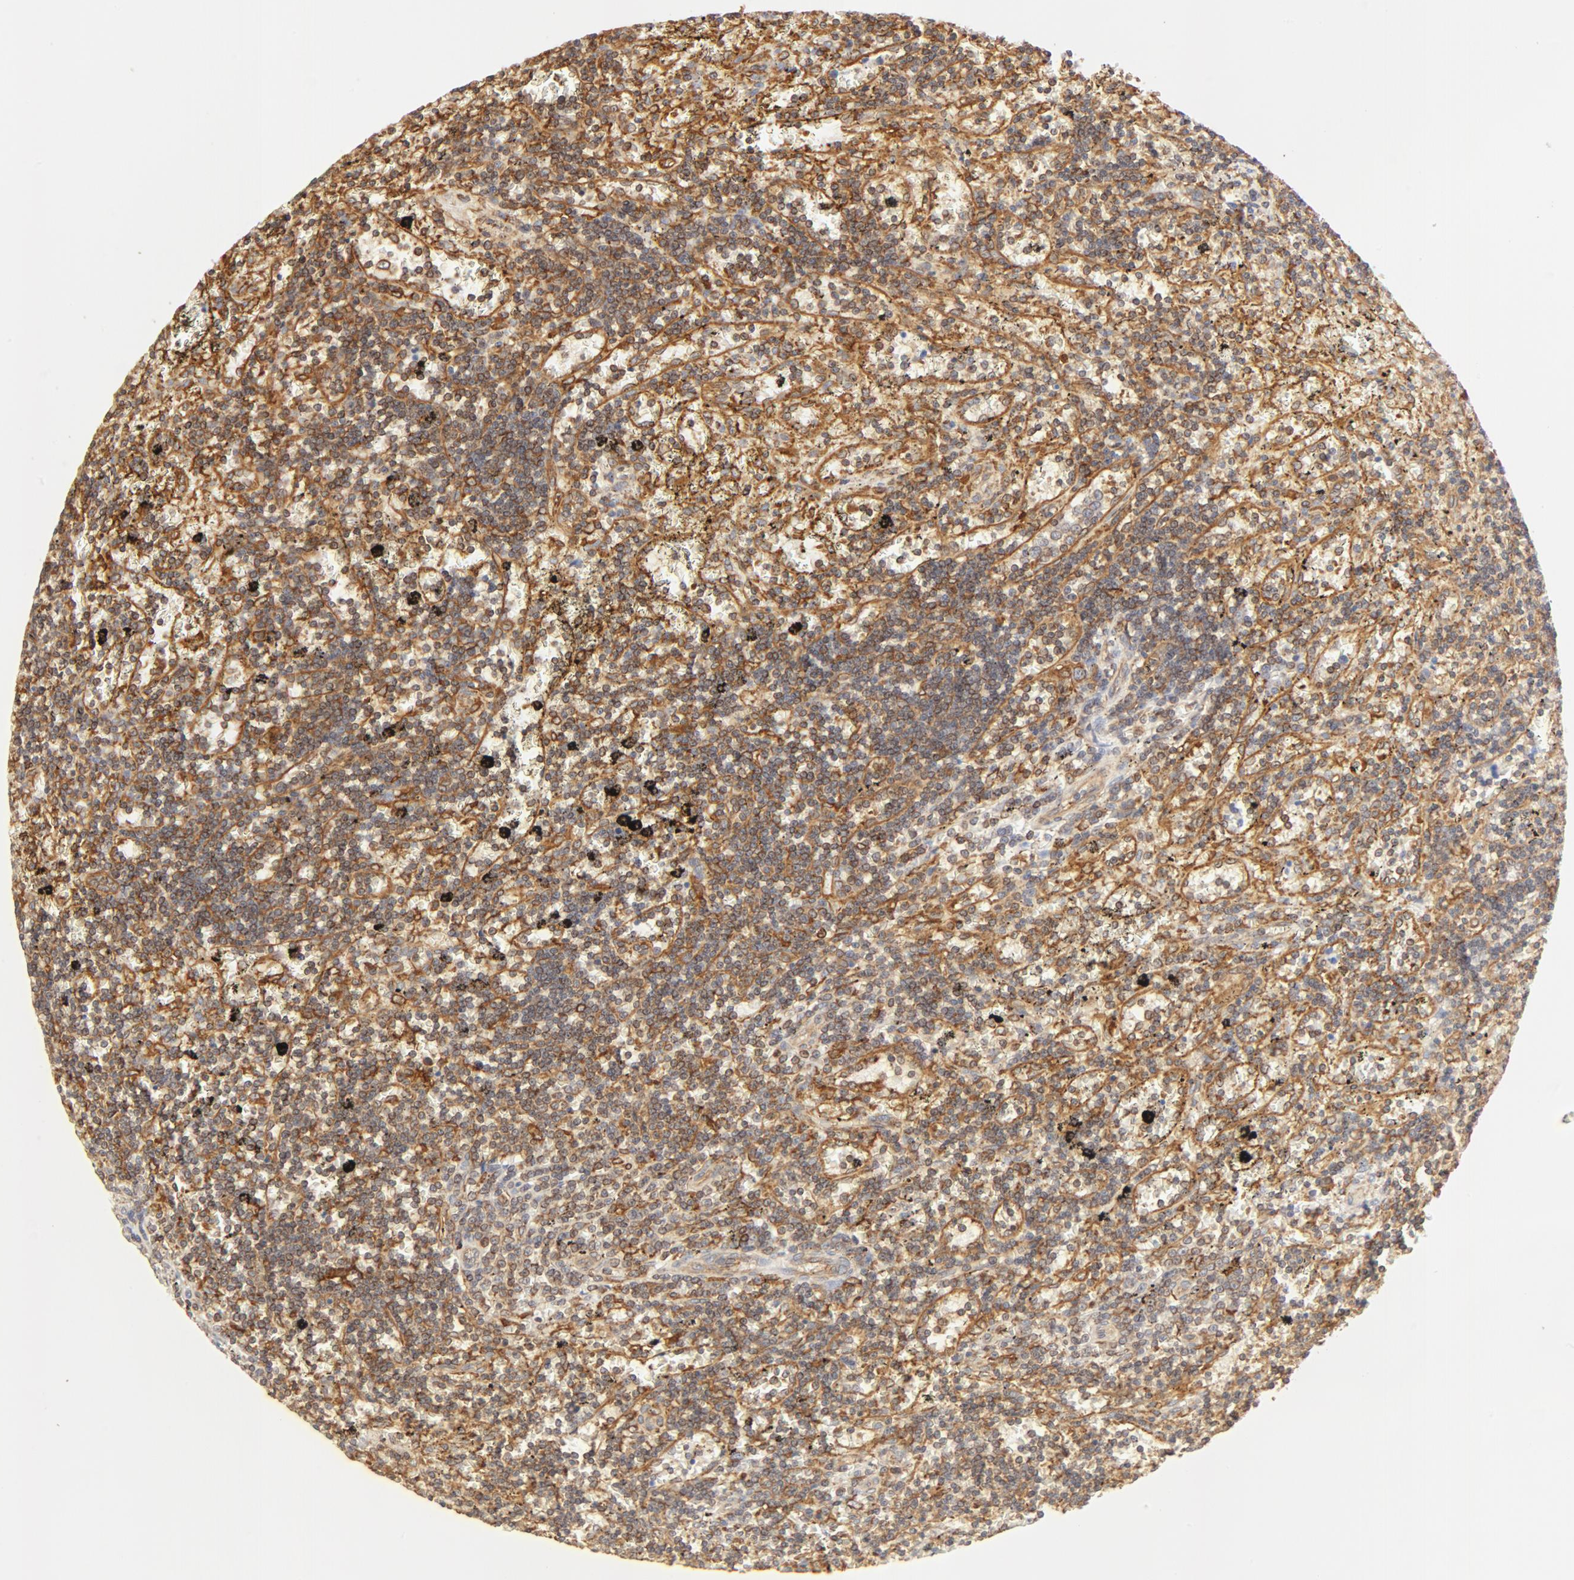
{"staining": {"intensity": "moderate", "quantity": ">75%", "location": "cytoplasmic/membranous"}, "tissue": "lymphoma", "cell_type": "Tumor cells", "image_type": "cancer", "snomed": [{"axis": "morphology", "description": "Malignant lymphoma, non-Hodgkin's type, Low grade"}, {"axis": "topography", "description": "Spleen"}], "caption": "Tumor cells exhibit medium levels of moderate cytoplasmic/membranous staining in approximately >75% of cells in human low-grade malignant lymphoma, non-Hodgkin's type.", "gene": "BCAP31", "patient": {"sex": "male", "age": 60}}